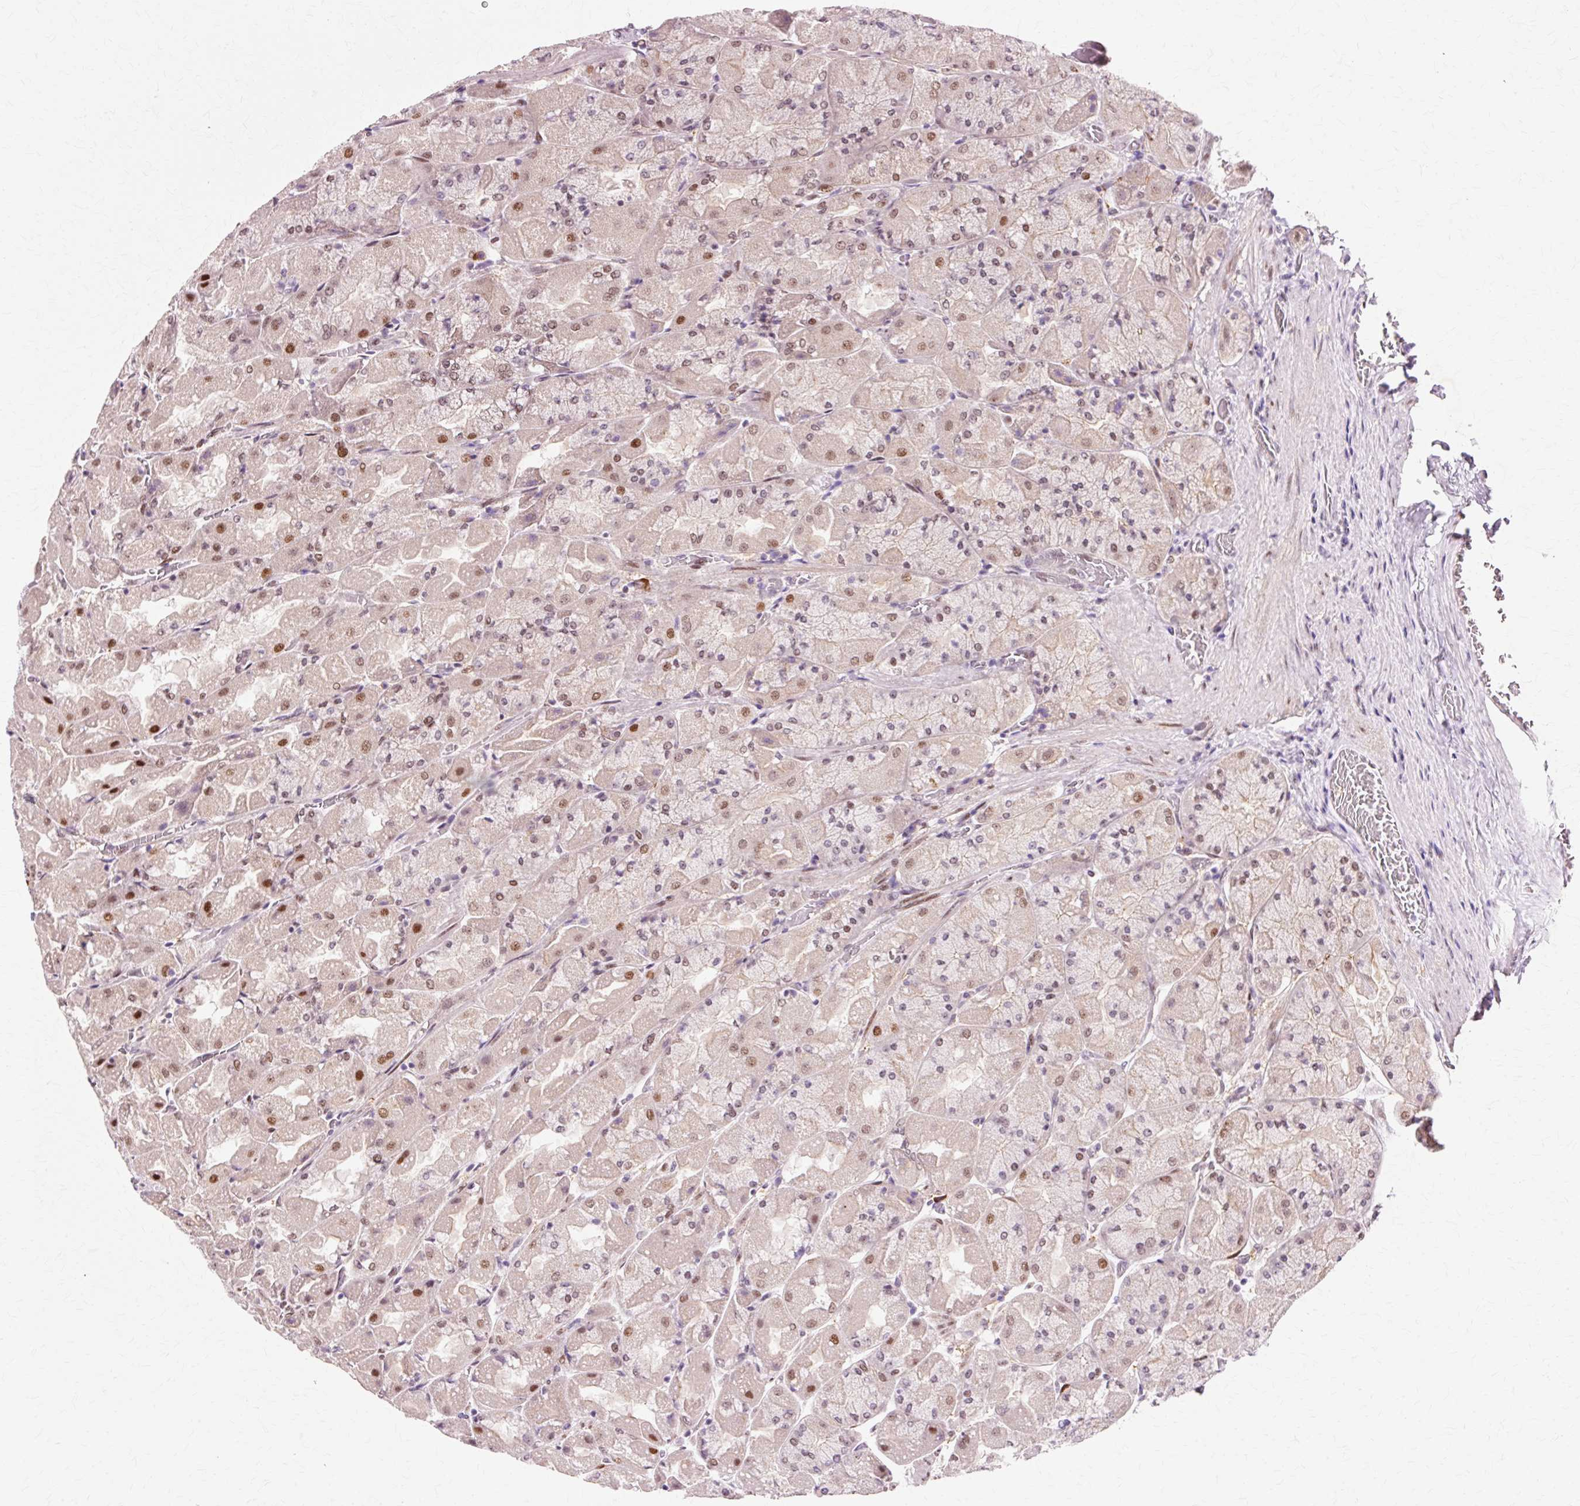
{"staining": {"intensity": "moderate", "quantity": "25%-75%", "location": "cytoplasmic/membranous,nuclear"}, "tissue": "stomach", "cell_type": "Glandular cells", "image_type": "normal", "snomed": [{"axis": "morphology", "description": "Normal tissue, NOS"}, {"axis": "topography", "description": "Stomach"}], "caption": "Protein staining of unremarkable stomach exhibits moderate cytoplasmic/membranous,nuclear positivity in about 25%-75% of glandular cells.", "gene": "MACROD2", "patient": {"sex": "female", "age": 61}}